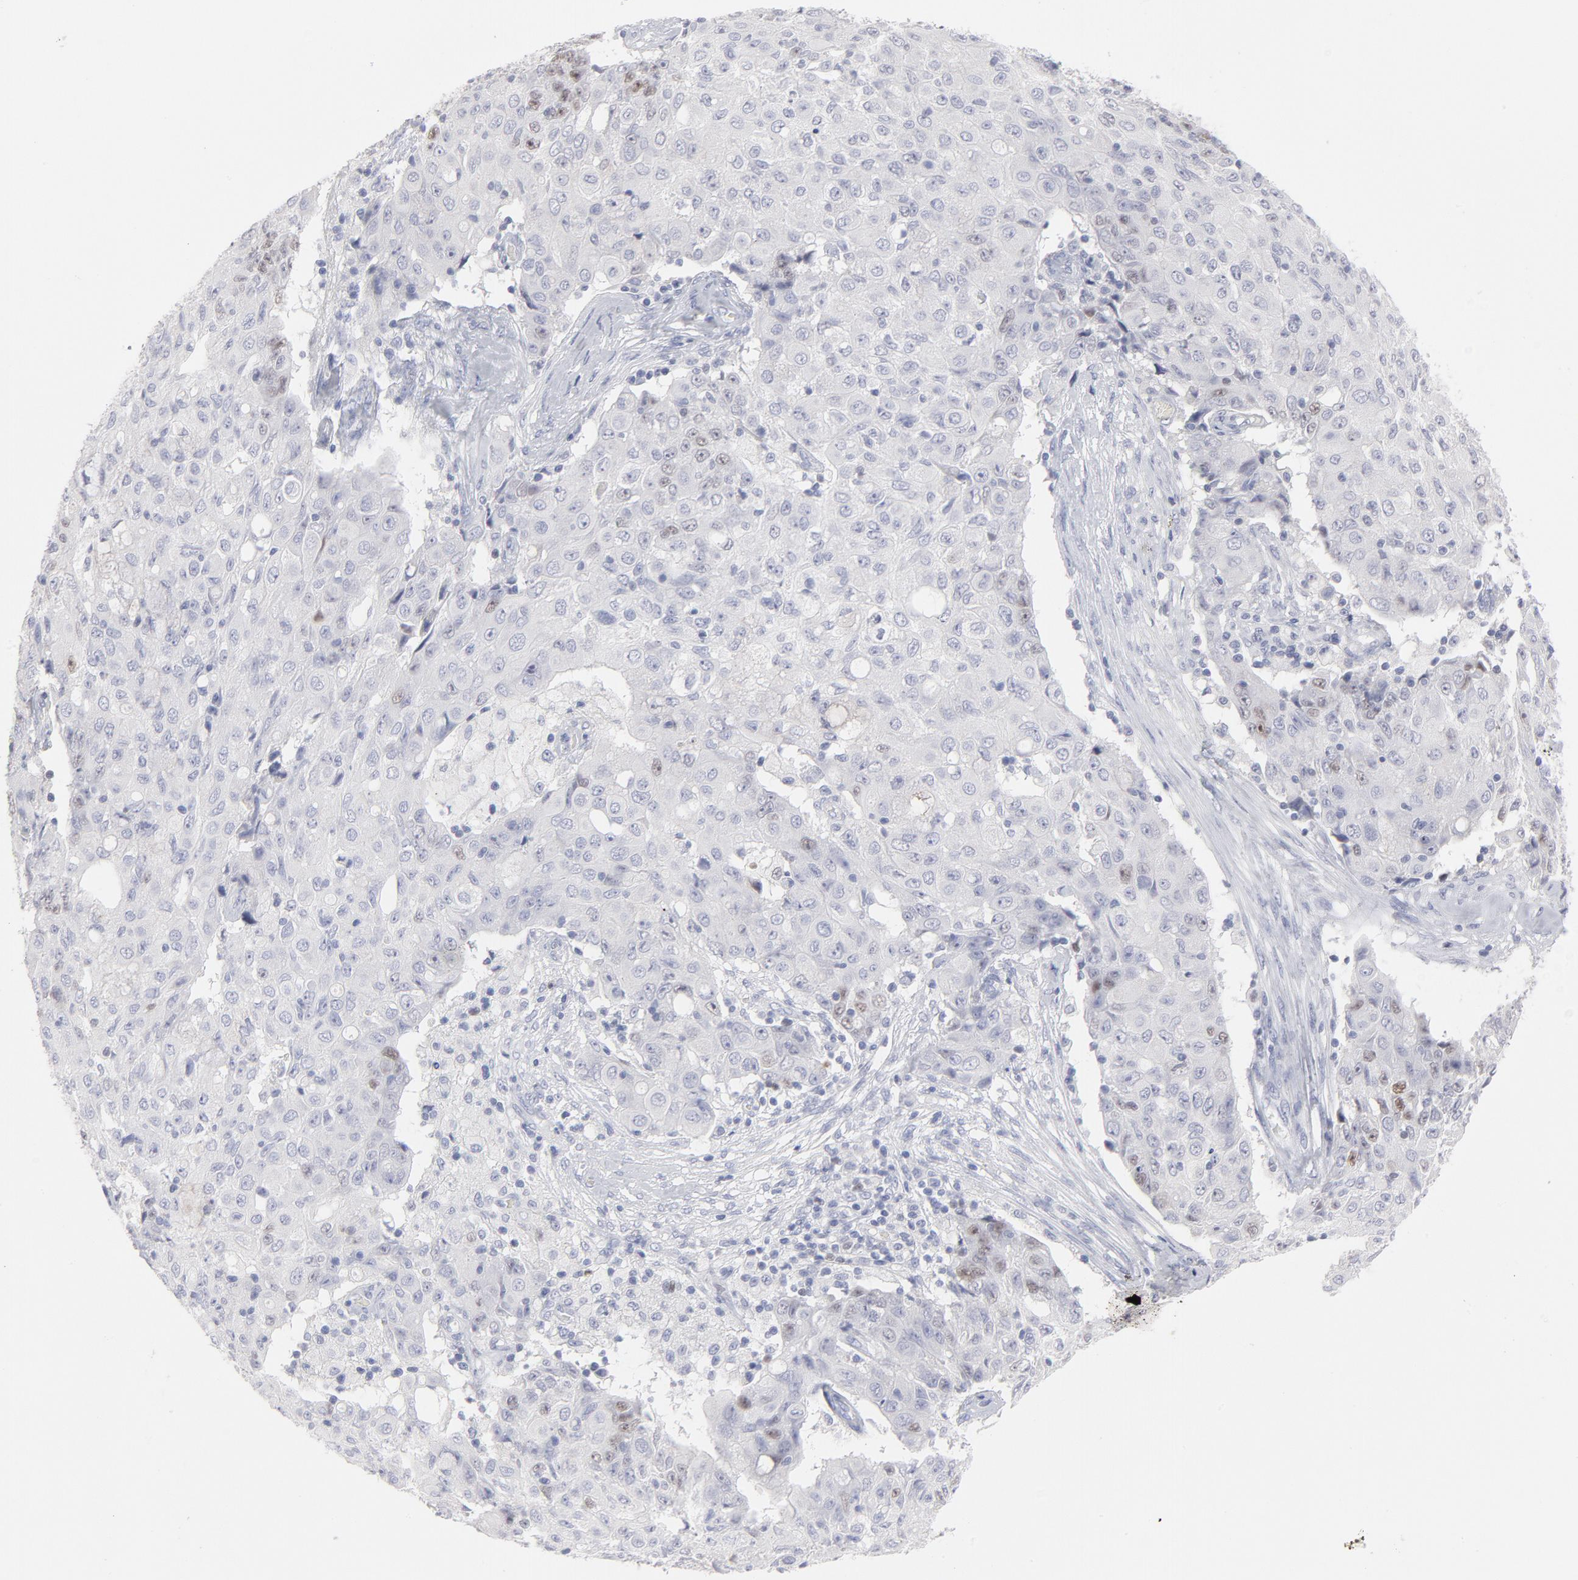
{"staining": {"intensity": "moderate", "quantity": "<25%", "location": "nuclear"}, "tissue": "ovarian cancer", "cell_type": "Tumor cells", "image_type": "cancer", "snomed": [{"axis": "morphology", "description": "Carcinoma, endometroid"}, {"axis": "topography", "description": "Ovary"}], "caption": "Tumor cells show low levels of moderate nuclear staining in approximately <25% of cells in endometroid carcinoma (ovarian). Nuclei are stained in blue.", "gene": "MCM7", "patient": {"sex": "female", "age": 42}}